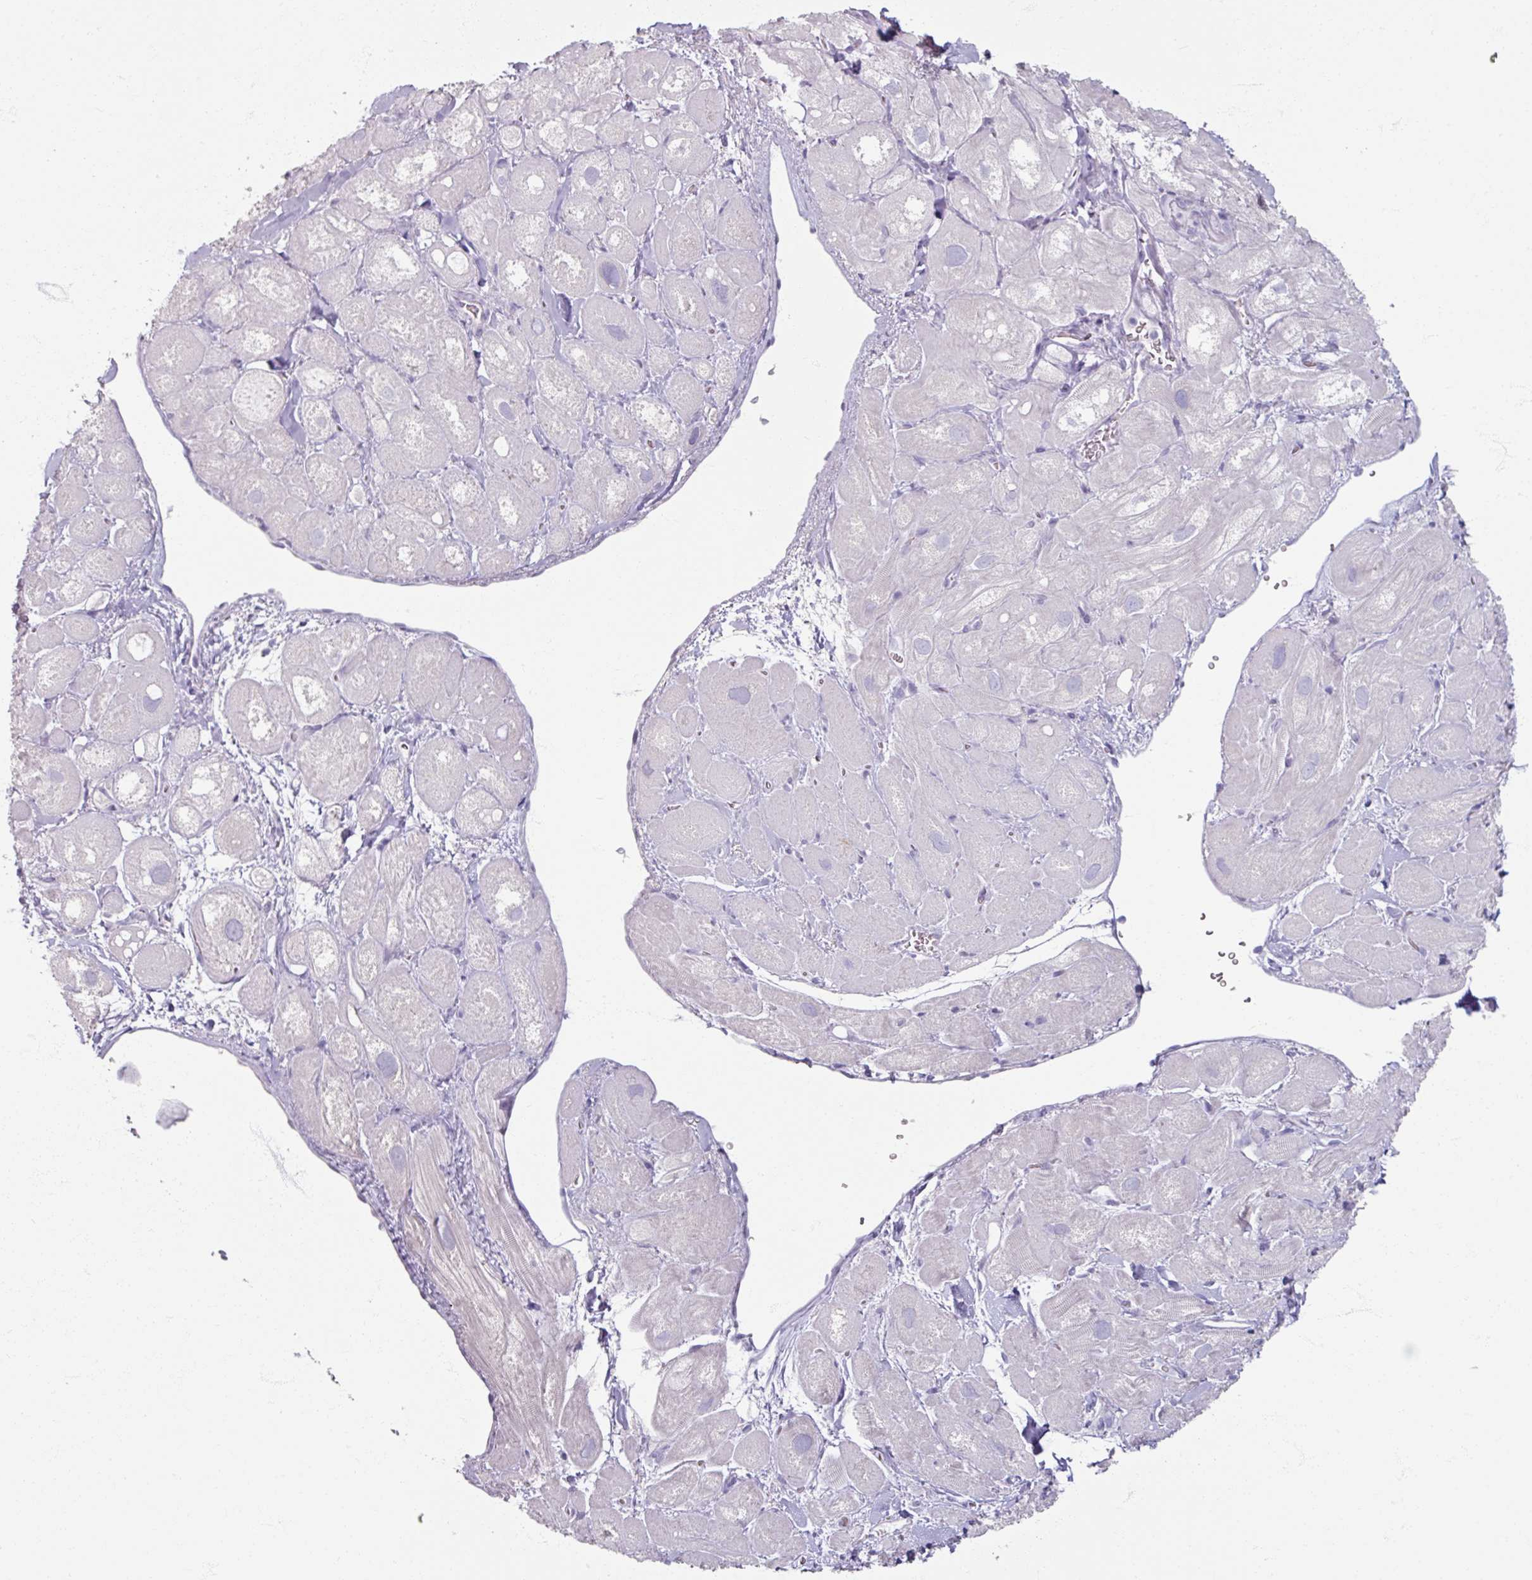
{"staining": {"intensity": "negative", "quantity": "none", "location": "none"}, "tissue": "heart muscle", "cell_type": "Cardiomyocytes", "image_type": "normal", "snomed": [{"axis": "morphology", "description": "Normal tissue, NOS"}, {"axis": "topography", "description": "Heart"}], "caption": "Heart muscle was stained to show a protein in brown. There is no significant staining in cardiomyocytes. The staining is performed using DAB (3,3'-diaminobenzidine) brown chromogen with nuclei counter-stained in using hematoxylin.", "gene": "TG", "patient": {"sex": "male", "age": 49}}